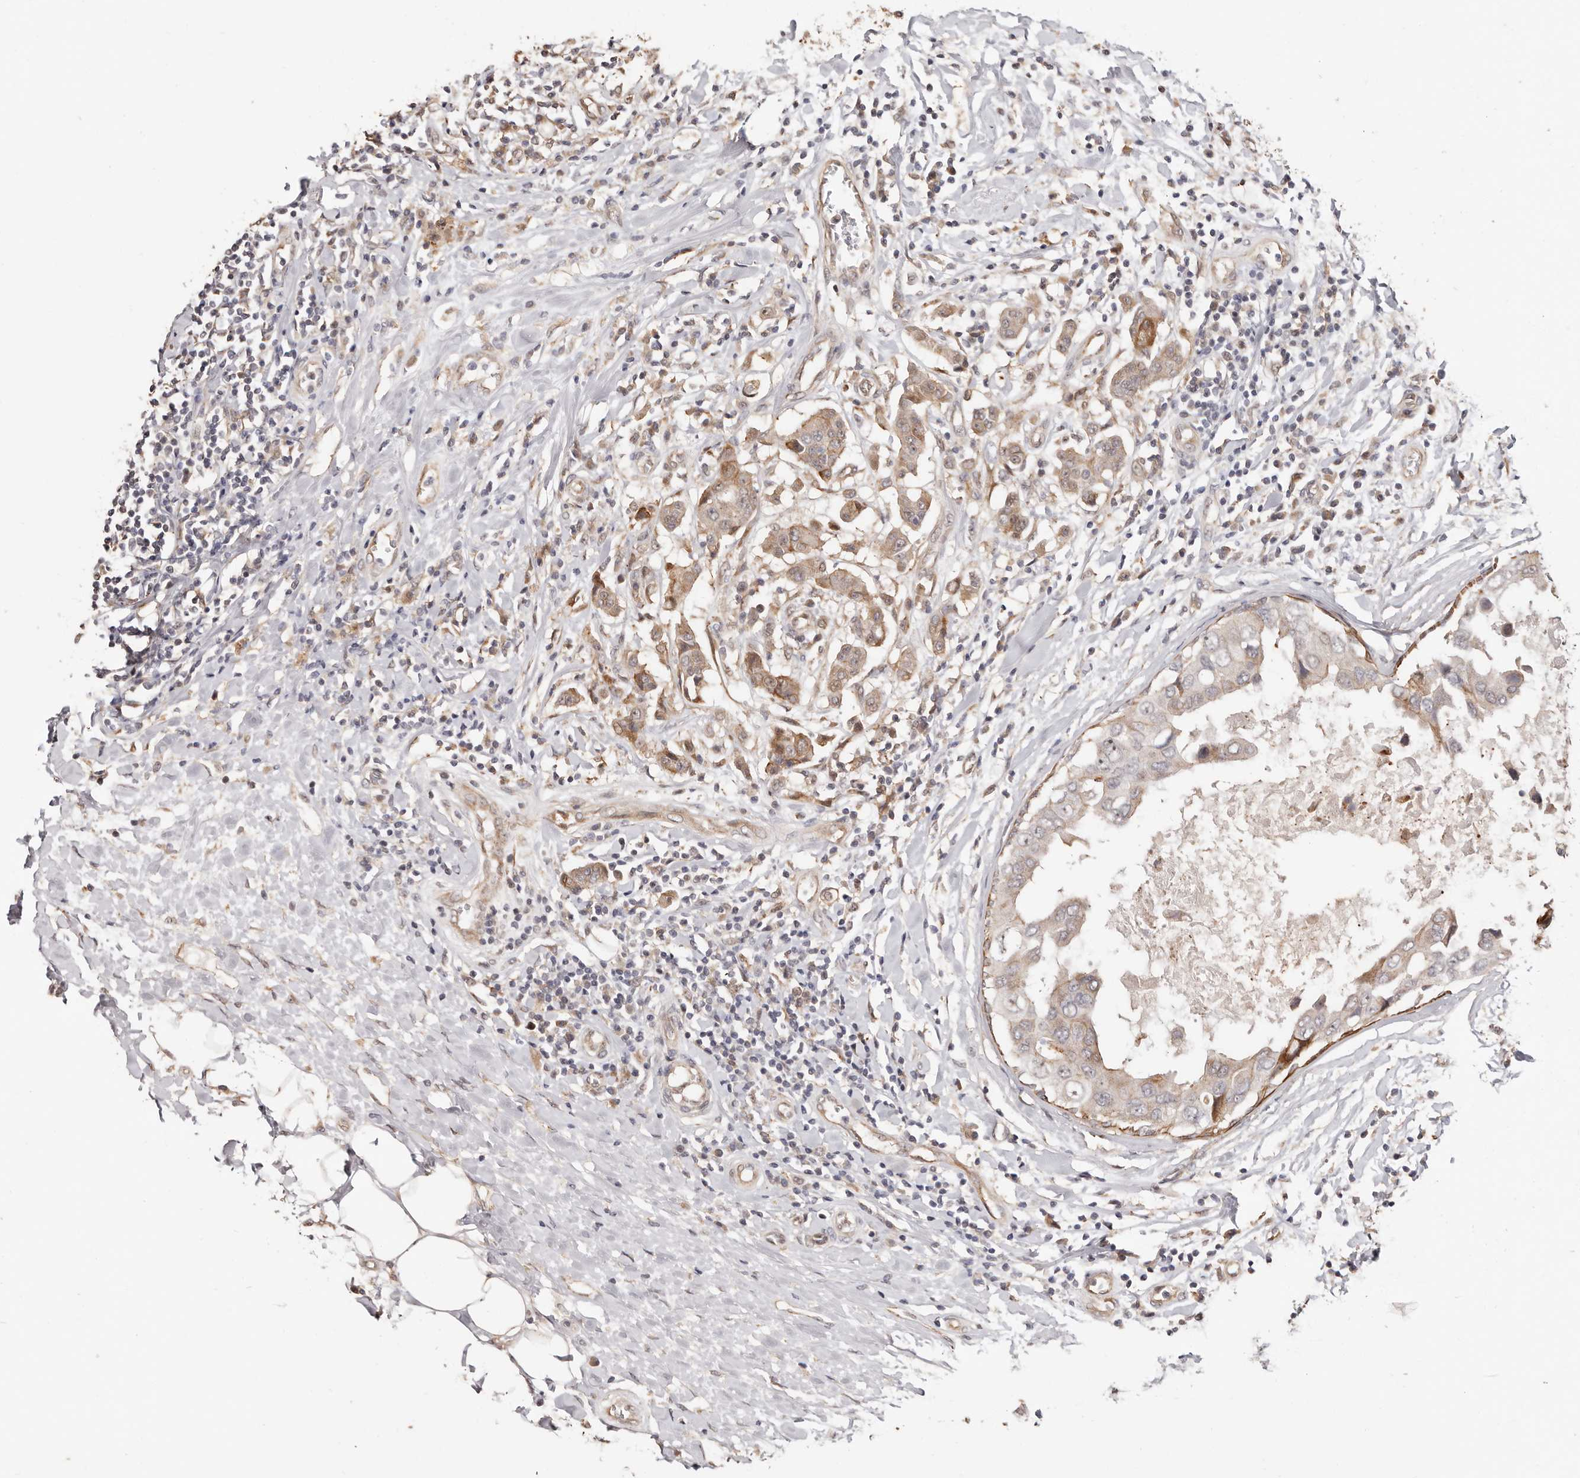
{"staining": {"intensity": "weak", "quantity": "25%-75%", "location": "cytoplasmic/membranous"}, "tissue": "breast cancer", "cell_type": "Tumor cells", "image_type": "cancer", "snomed": [{"axis": "morphology", "description": "Duct carcinoma"}, {"axis": "topography", "description": "Breast"}], "caption": "Human breast intraductal carcinoma stained with a brown dye reveals weak cytoplasmic/membranous positive positivity in approximately 25%-75% of tumor cells.", "gene": "TRIP13", "patient": {"sex": "female", "age": 27}}